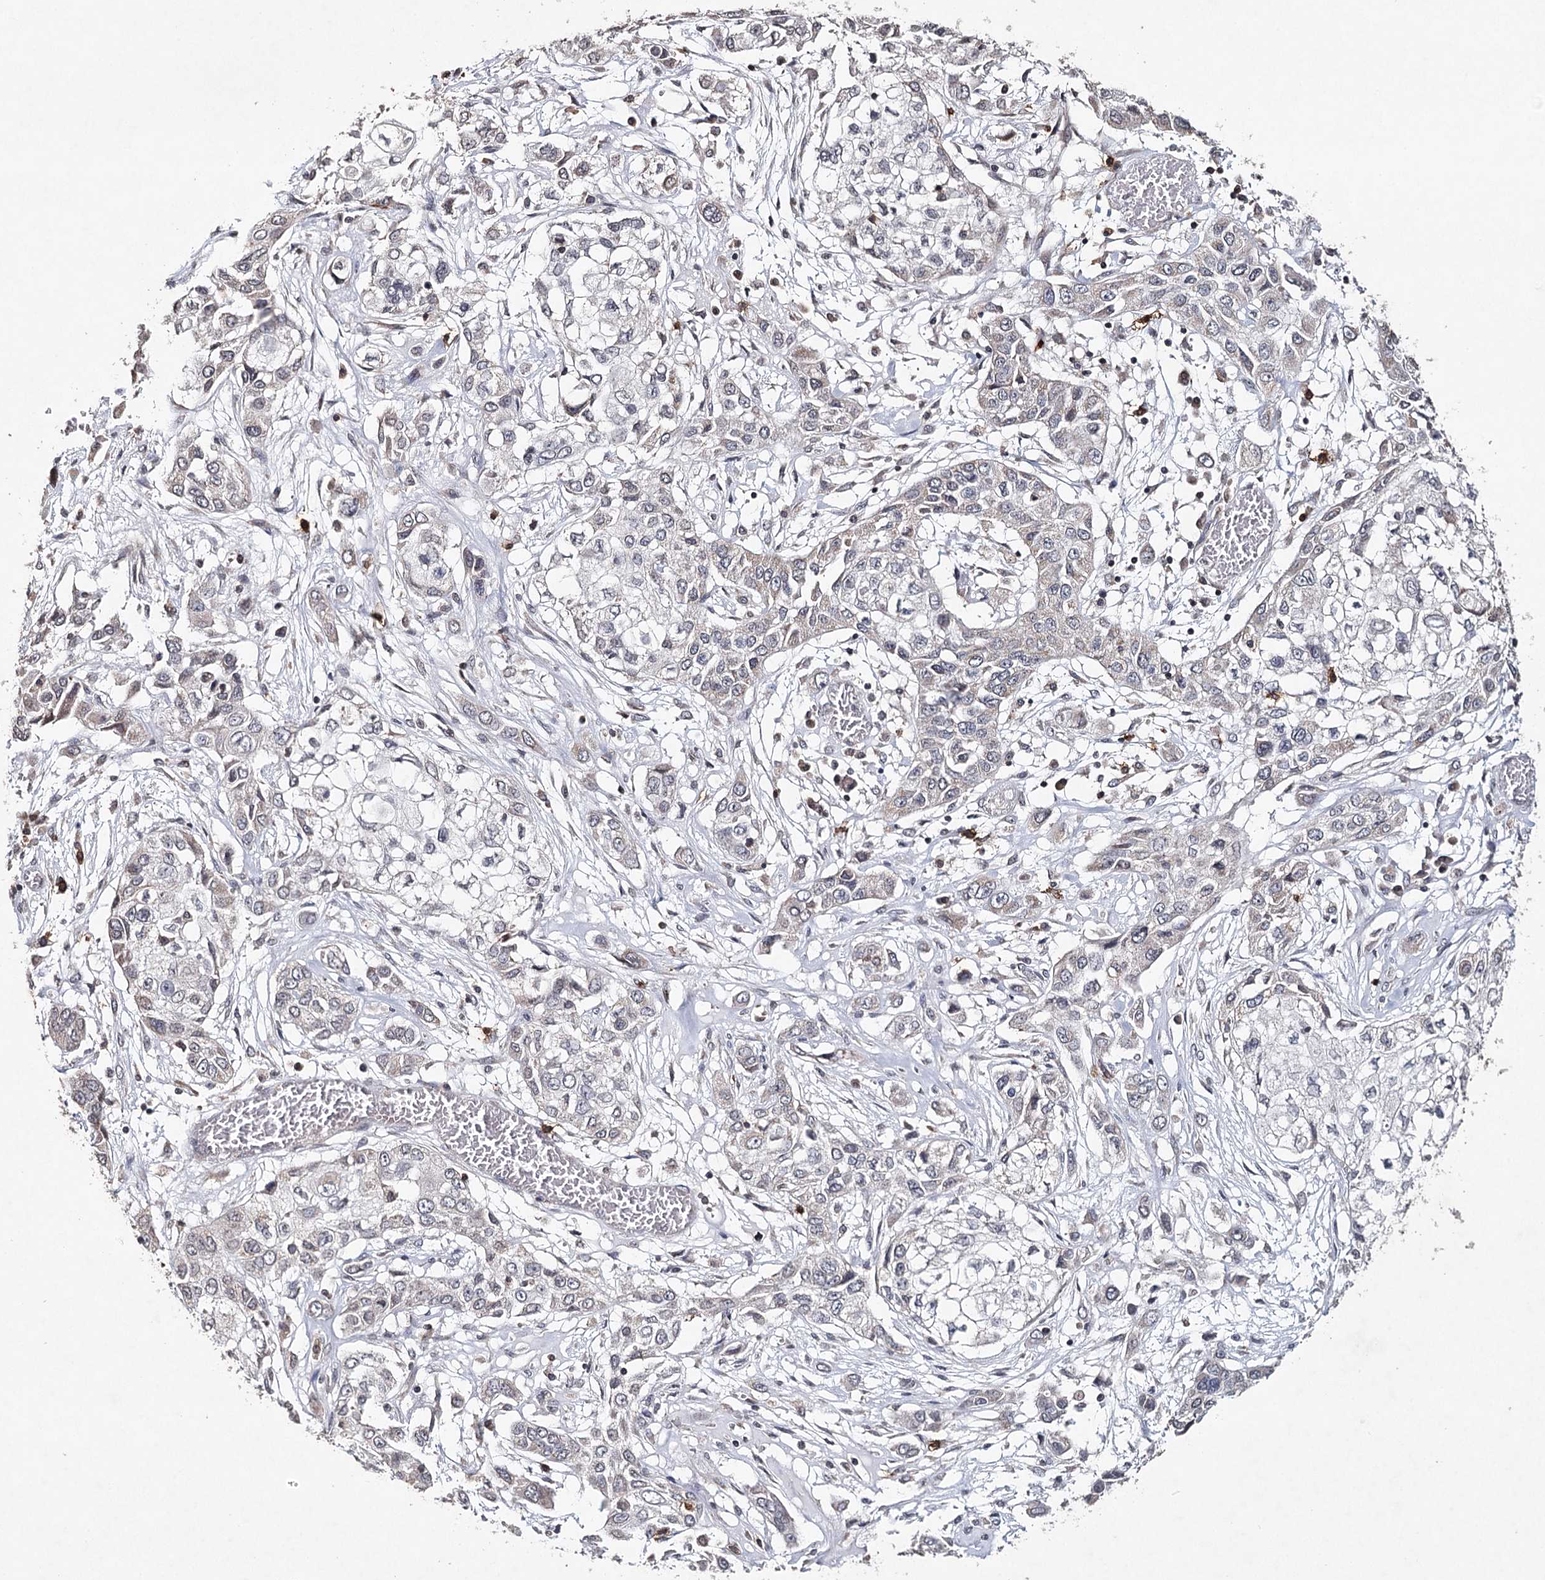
{"staining": {"intensity": "negative", "quantity": "none", "location": "none"}, "tissue": "lung cancer", "cell_type": "Tumor cells", "image_type": "cancer", "snomed": [{"axis": "morphology", "description": "Squamous cell carcinoma, NOS"}, {"axis": "topography", "description": "Lung"}], "caption": "Micrograph shows no significant protein staining in tumor cells of lung cancer (squamous cell carcinoma). Brightfield microscopy of IHC stained with DAB (3,3'-diaminobenzidine) (brown) and hematoxylin (blue), captured at high magnification.", "gene": "ICOS", "patient": {"sex": "male", "age": 71}}